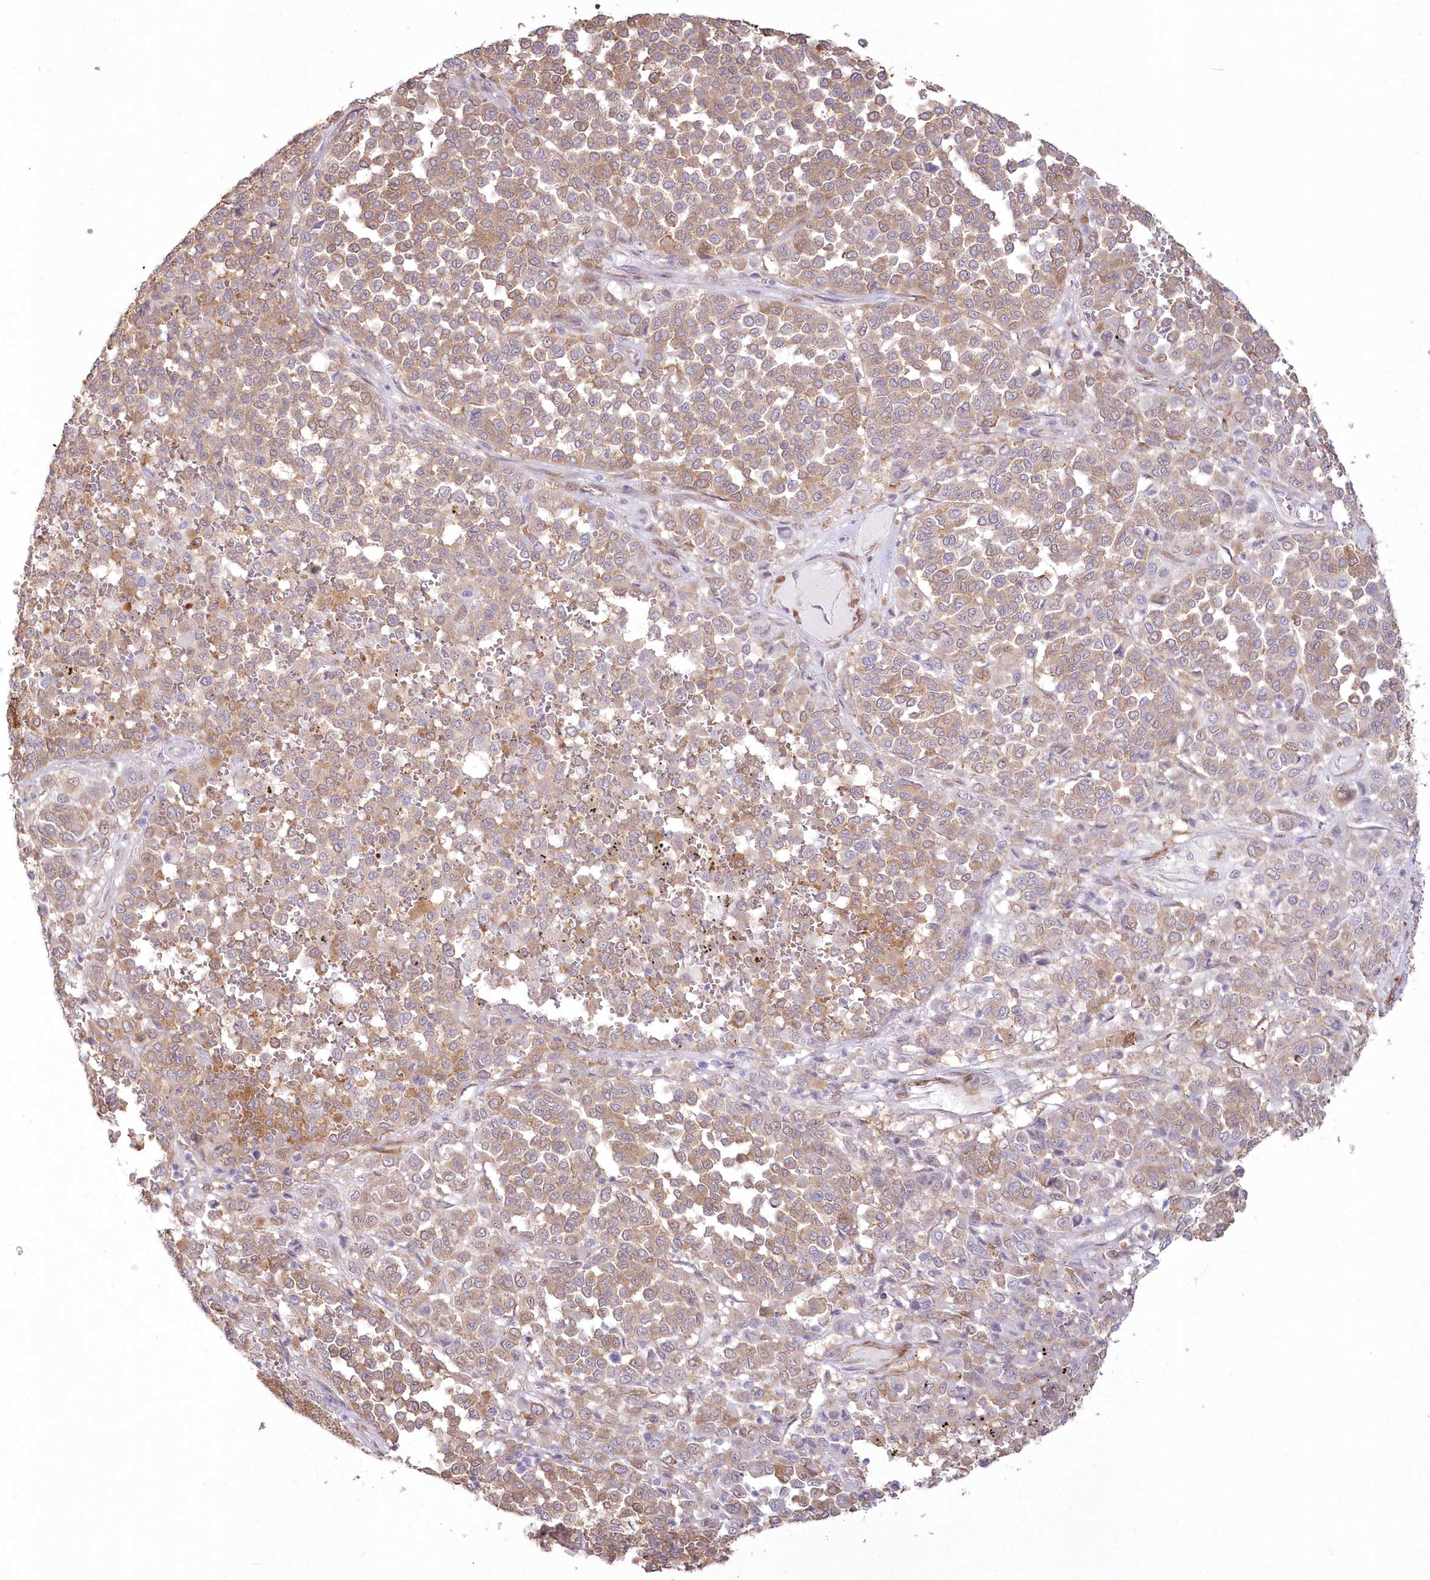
{"staining": {"intensity": "moderate", "quantity": ">75%", "location": "cytoplasmic/membranous"}, "tissue": "melanoma", "cell_type": "Tumor cells", "image_type": "cancer", "snomed": [{"axis": "morphology", "description": "Malignant melanoma, Metastatic site"}, {"axis": "topography", "description": "Pancreas"}], "caption": "A high-resolution photomicrograph shows immunohistochemistry (IHC) staining of malignant melanoma (metastatic site), which exhibits moderate cytoplasmic/membranous staining in approximately >75% of tumor cells.", "gene": "SH3PXD2B", "patient": {"sex": "female", "age": 30}}